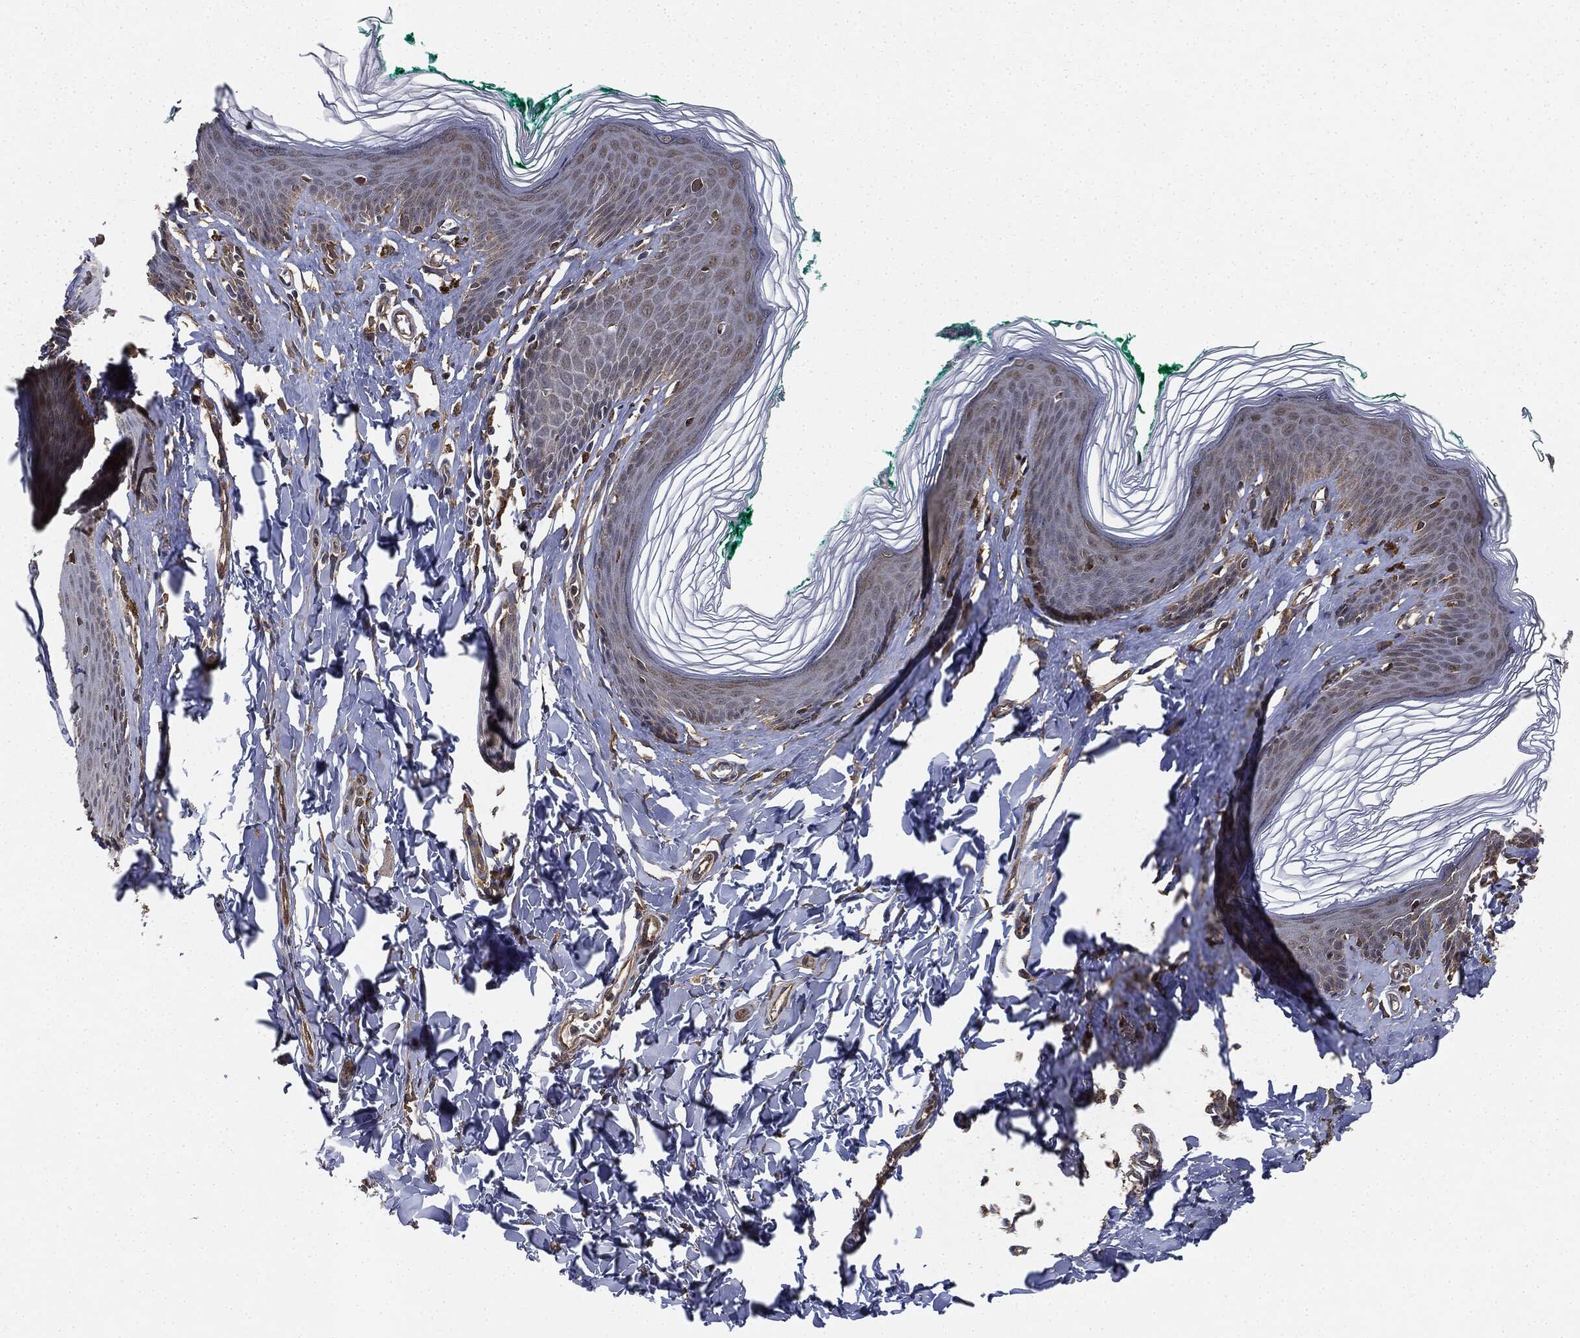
{"staining": {"intensity": "weak", "quantity": "25%-75%", "location": "cytoplasmic/membranous"}, "tissue": "skin", "cell_type": "Epidermal cells", "image_type": "normal", "snomed": [{"axis": "morphology", "description": "Normal tissue, NOS"}, {"axis": "topography", "description": "Vulva"}], "caption": "Skin stained with immunohistochemistry demonstrates weak cytoplasmic/membranous staining in about 25%-75% of epidermal cells.", "gene": "MIER2", "patient": {"sex": "female", "age": 66}}